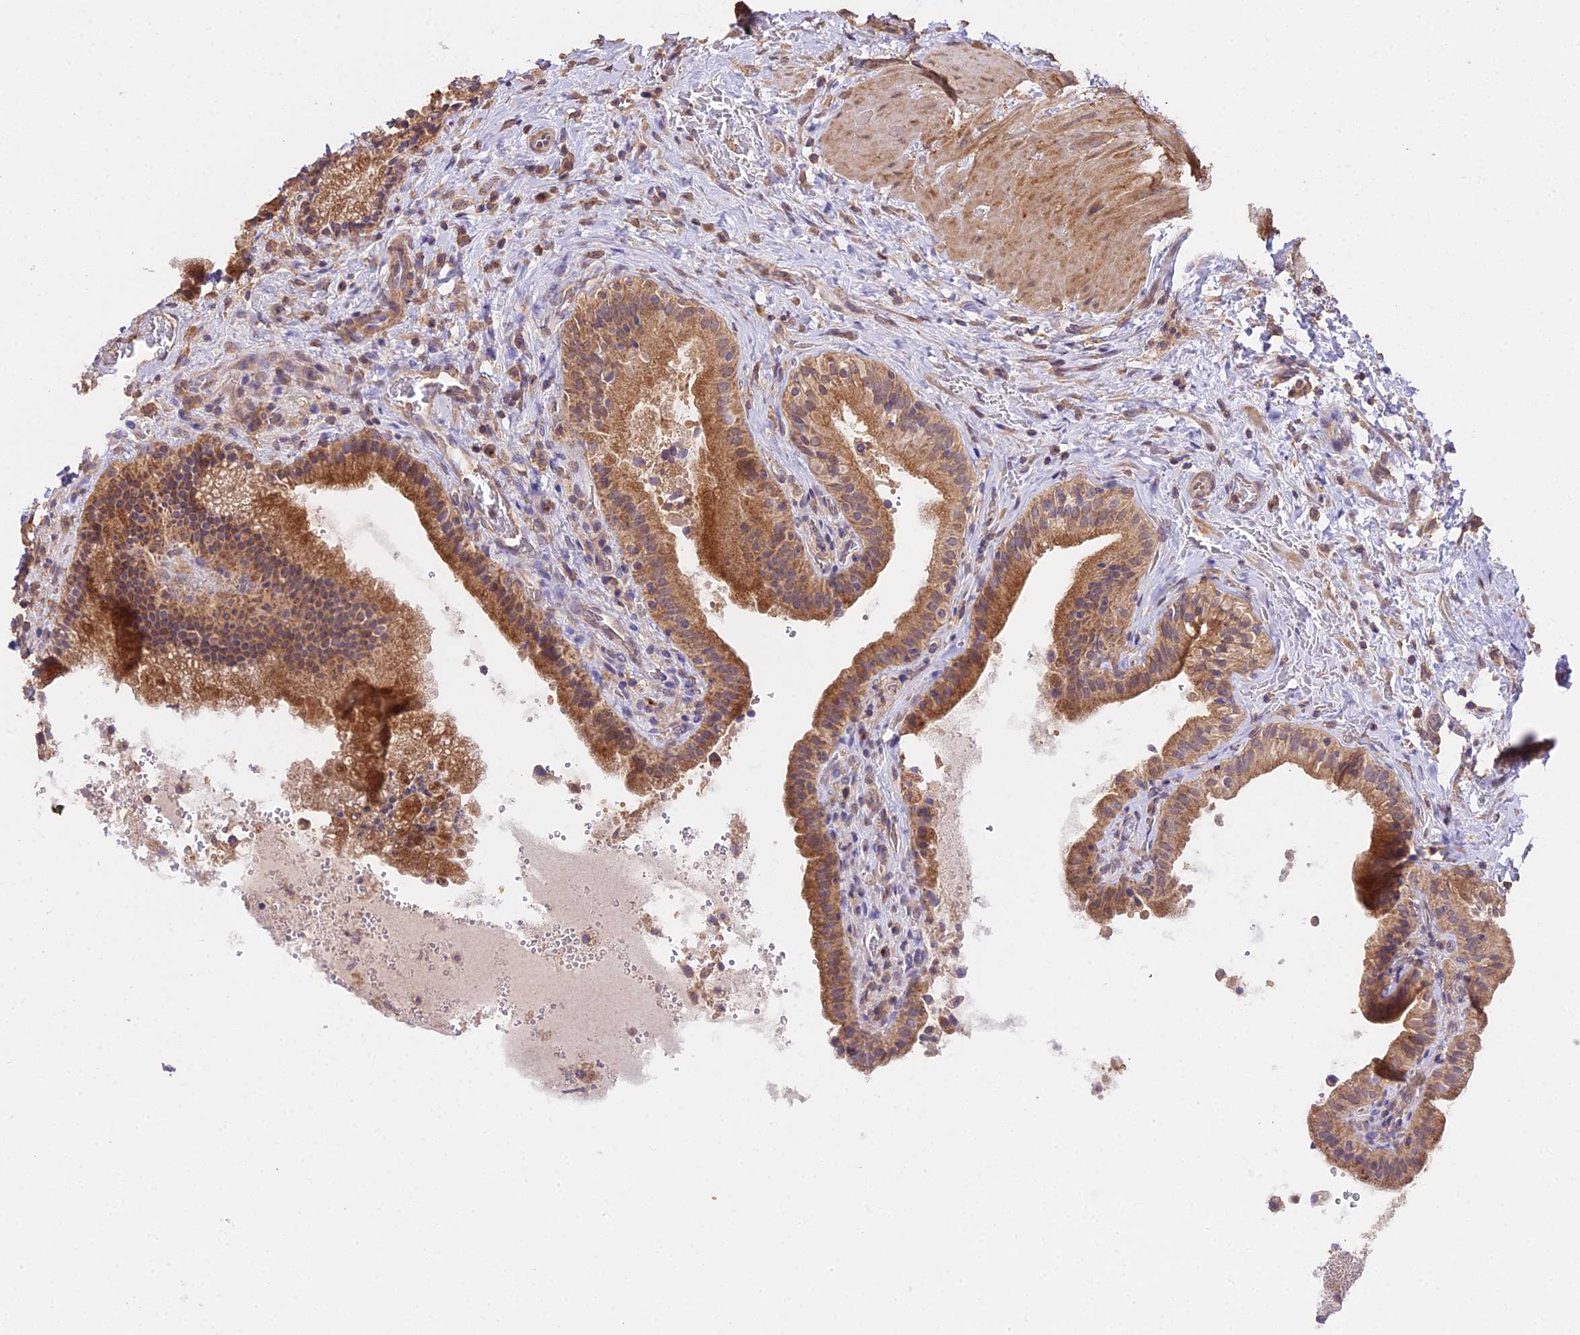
{"staining": {"intensity": "moderate", "quantity": ">75%", "location": "cytoplasmic/membranous"}, "tissue": "gallbladder", "cell_type": "Glandular cells", "image_type": "normal", "snomed": [{"axis": "morphology", "description": "Normal tissue, NOS"}, {"axis": "topography", "description": "Gallbladder"}], "caption": "This is a micrograph of immunohistochemistry staining of normal gallbladder, which shows moderate positivity in the cytoplasmic/membranous of glandular cells.", "gene": "METTL13", "patient": {"sex": "male", "age": 24}}